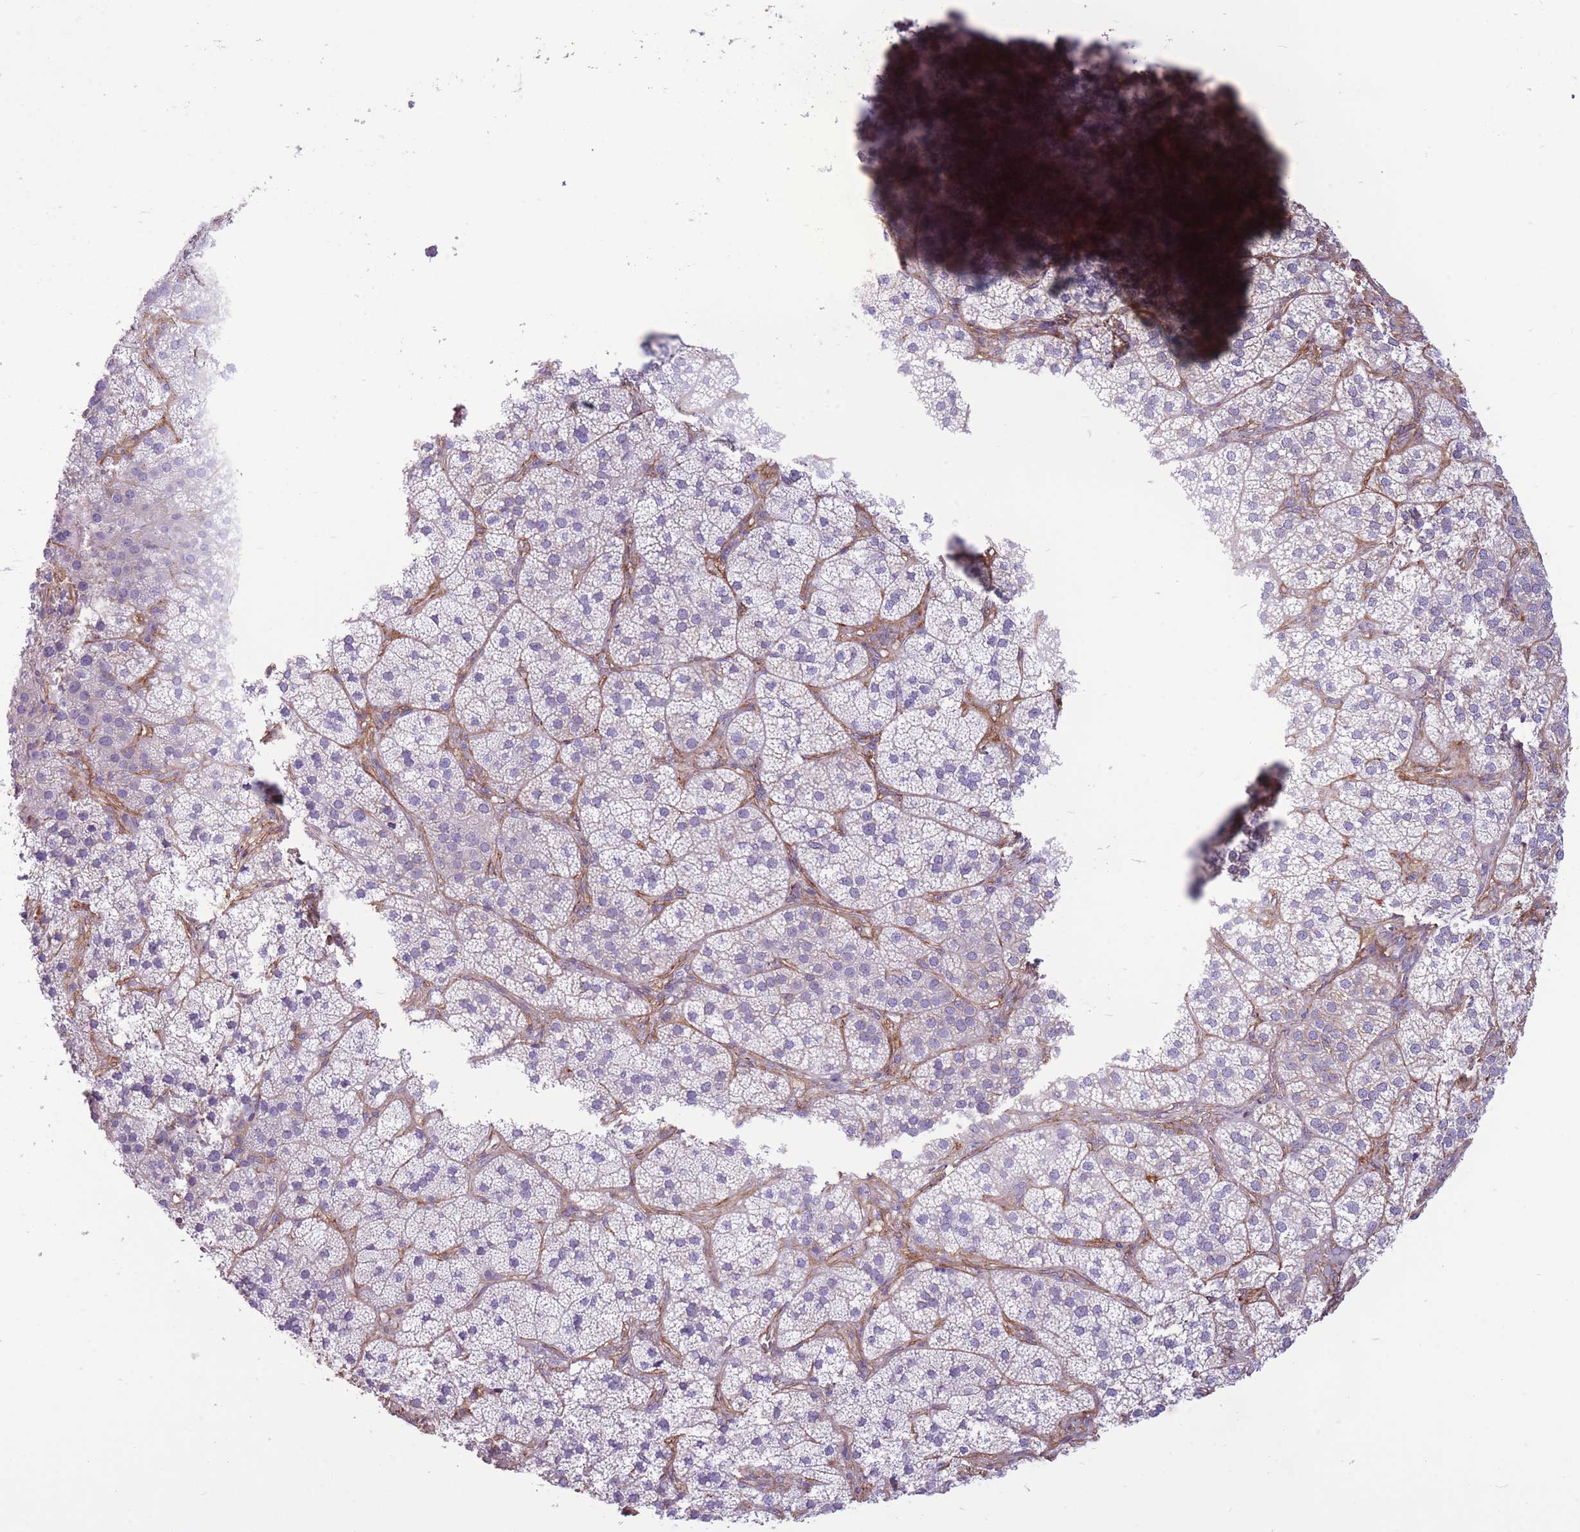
{"staining": {"intensity": "weak", "quantity": "<25%", "location": "cytoplasmic/membranous"}, "tissue": "adrenal gland", "cell_type": "Glandular cells", "image_type": "normal", "snomed": [{"axis": "morphology", "description": "Normal tissue, NOS"}, {"axis": "topography", "description": "Adrenal gland"}], "caption": "The image exhibits no staining of glandular cells in unremarkable adrenal gland.", "gene": "ADD1", "patient": {"sex": "female", "age": 58}}